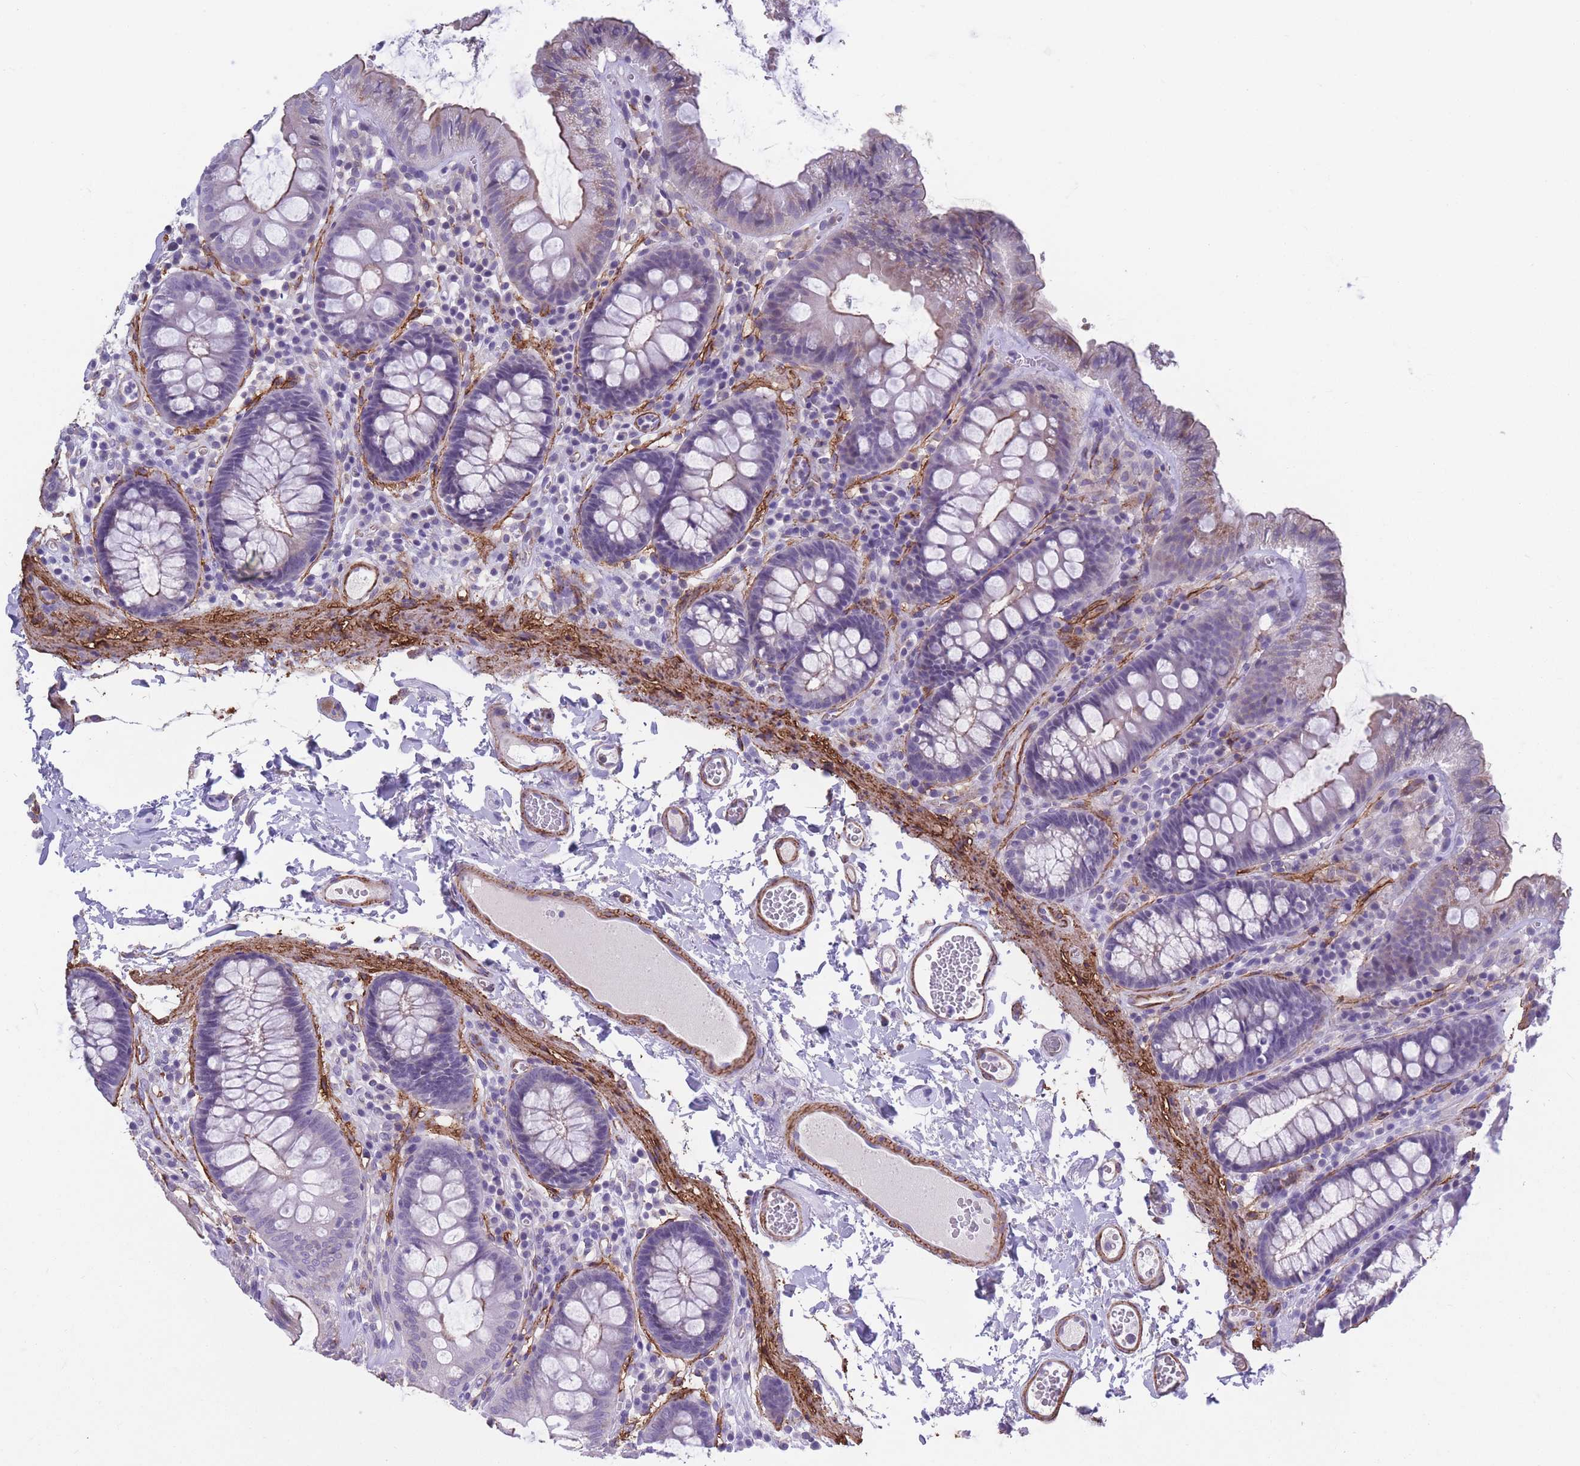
{"staining": {"intensity": "moderate", "quantity": ">75%", "location": "cytoplasmic/membranous"}, "tissue": "colon", "cell_type": "Endothelial cells", "image_type": "normal", "snomed": [{"axis": "morphology", "description": "Normal tissue, NOS"}, {"axis": "topography", "description": "Colon"}], "caption": "DAB immunohistochemical staining of normal human colon reveals moderate cytoplasmic/membranous protein expression in approximately >75% of endothelial cells. (IHC, brightfield microscopy, high magnification).", "gene": "DPYD", "patient": {"sex": "male", "age": 84}}